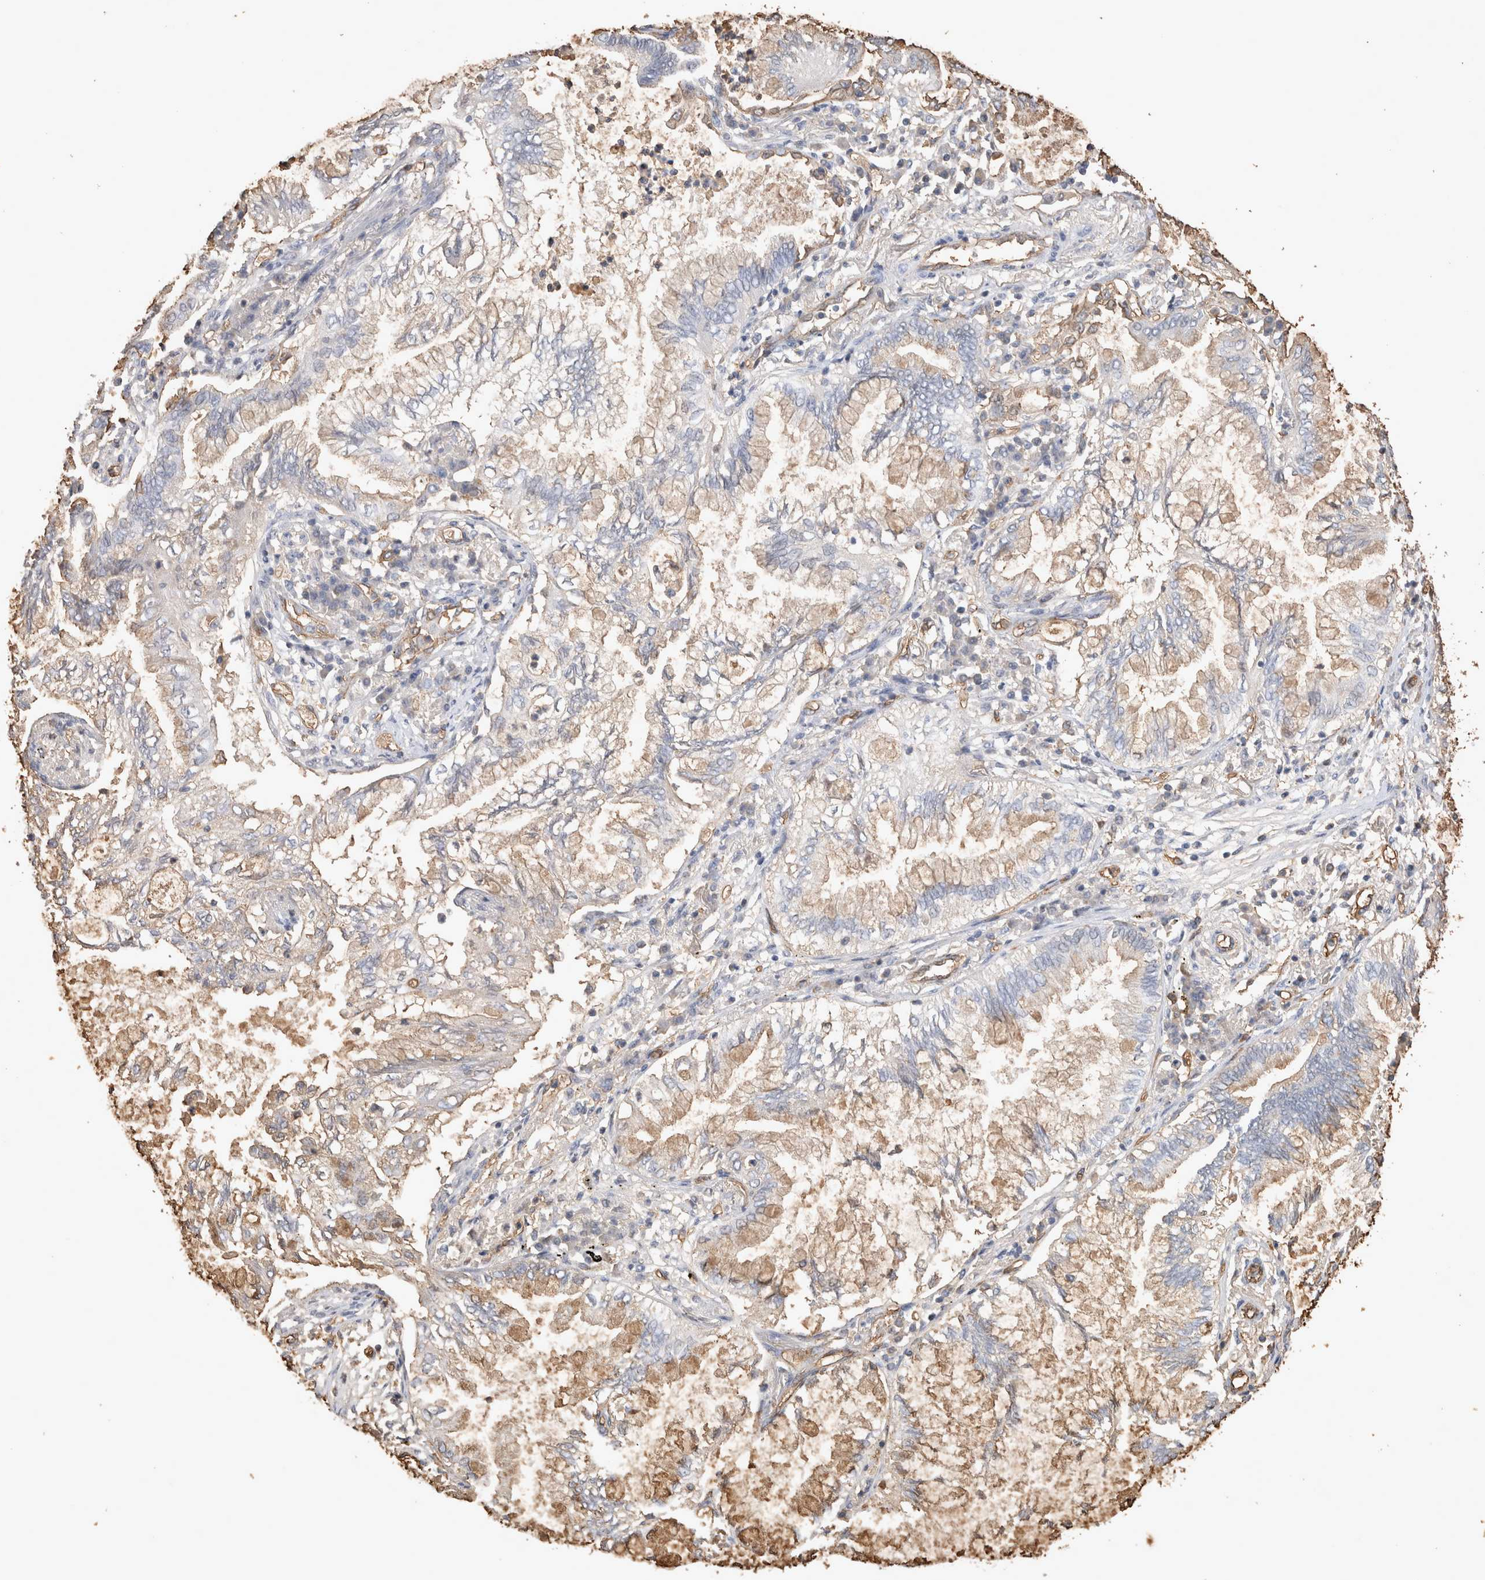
{"staining": {"intensity": "weak", "quantity": "<25%", "location": "cytoplasmic/membranous"}, "tissue": "lung cancer", "cell_type": "Tumor cells", "image_type": "cancer", "snomed": [{"axis": "morphology", "description": "Normal tissue, NOS"}, {"axis": "morphology", "description": "Adenocarcinoma, NOS"}, {"axis": "topography", "description": "Bronchus"}, {"axis": "topography", "description": "Lung"}], "caption": "Immunohistochemistry micrograph of lung cancer stained for a protein (brown), which shows no positivity in tumor cells.", "gene": "IL17RC", "patient": {"sex": "female", "age": 70}}